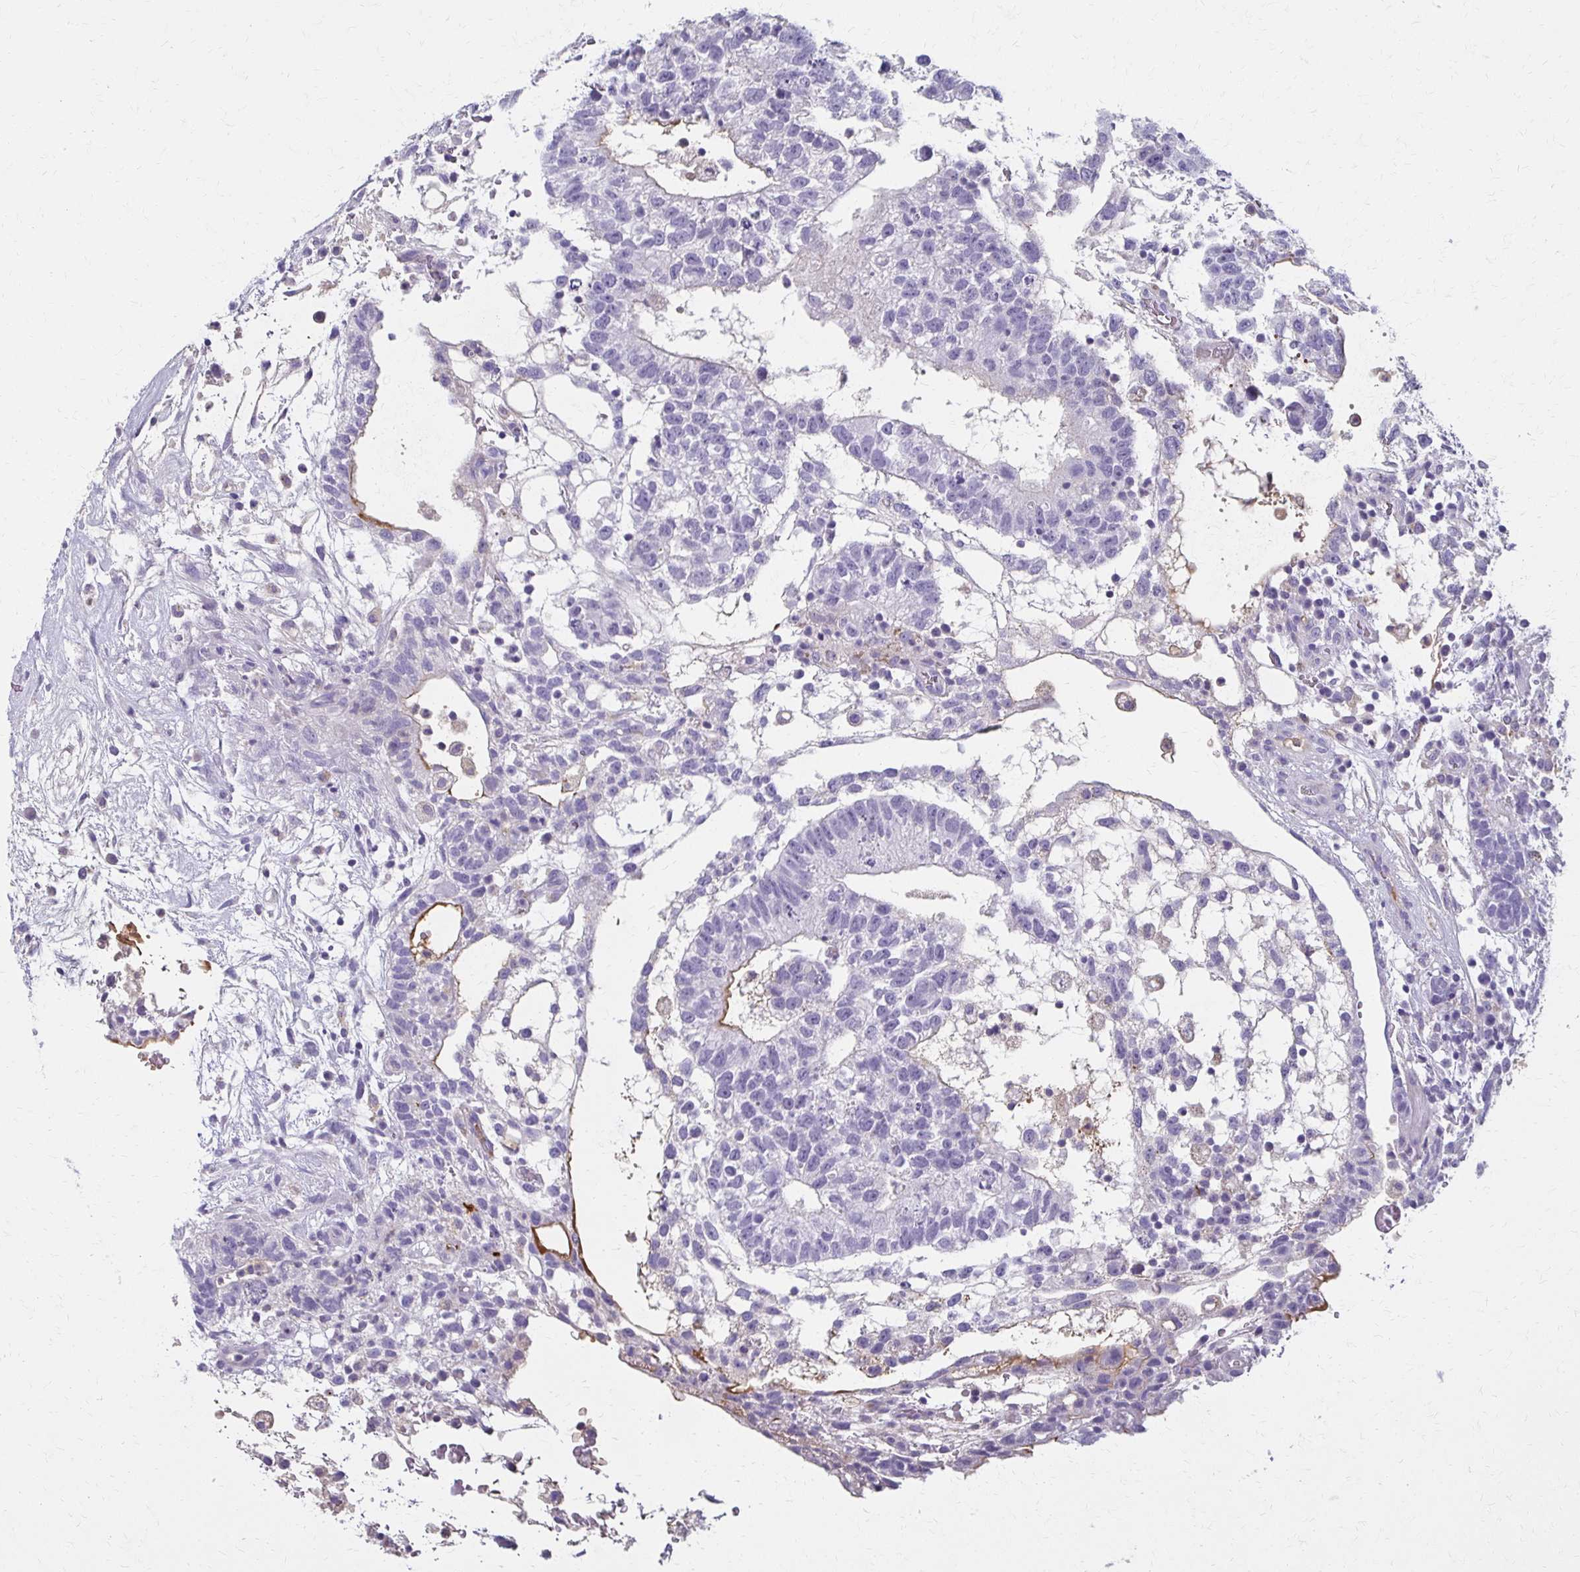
{"staining": {"intensity": "negative", "quantity": "none", "location": "none"}, "tissue": "testis cancer", "cell_type": "Tumor cells", "image_type": "cancer", "snomed": [{"axis": "morphology", "description": "Normal tissue, NOS"}, {"axis": "morphology", "description": "Carcinoma, Embryonal, NOS"}, {"axis": "topography", "description": "Testis"}], "caption": "Photomicrograph shows no protein staining in tumor cells of testis cancer (embryonal carcinoma) tissue.", "gene": "BBS12", "patient": {"sex": "male", "age": 32}}